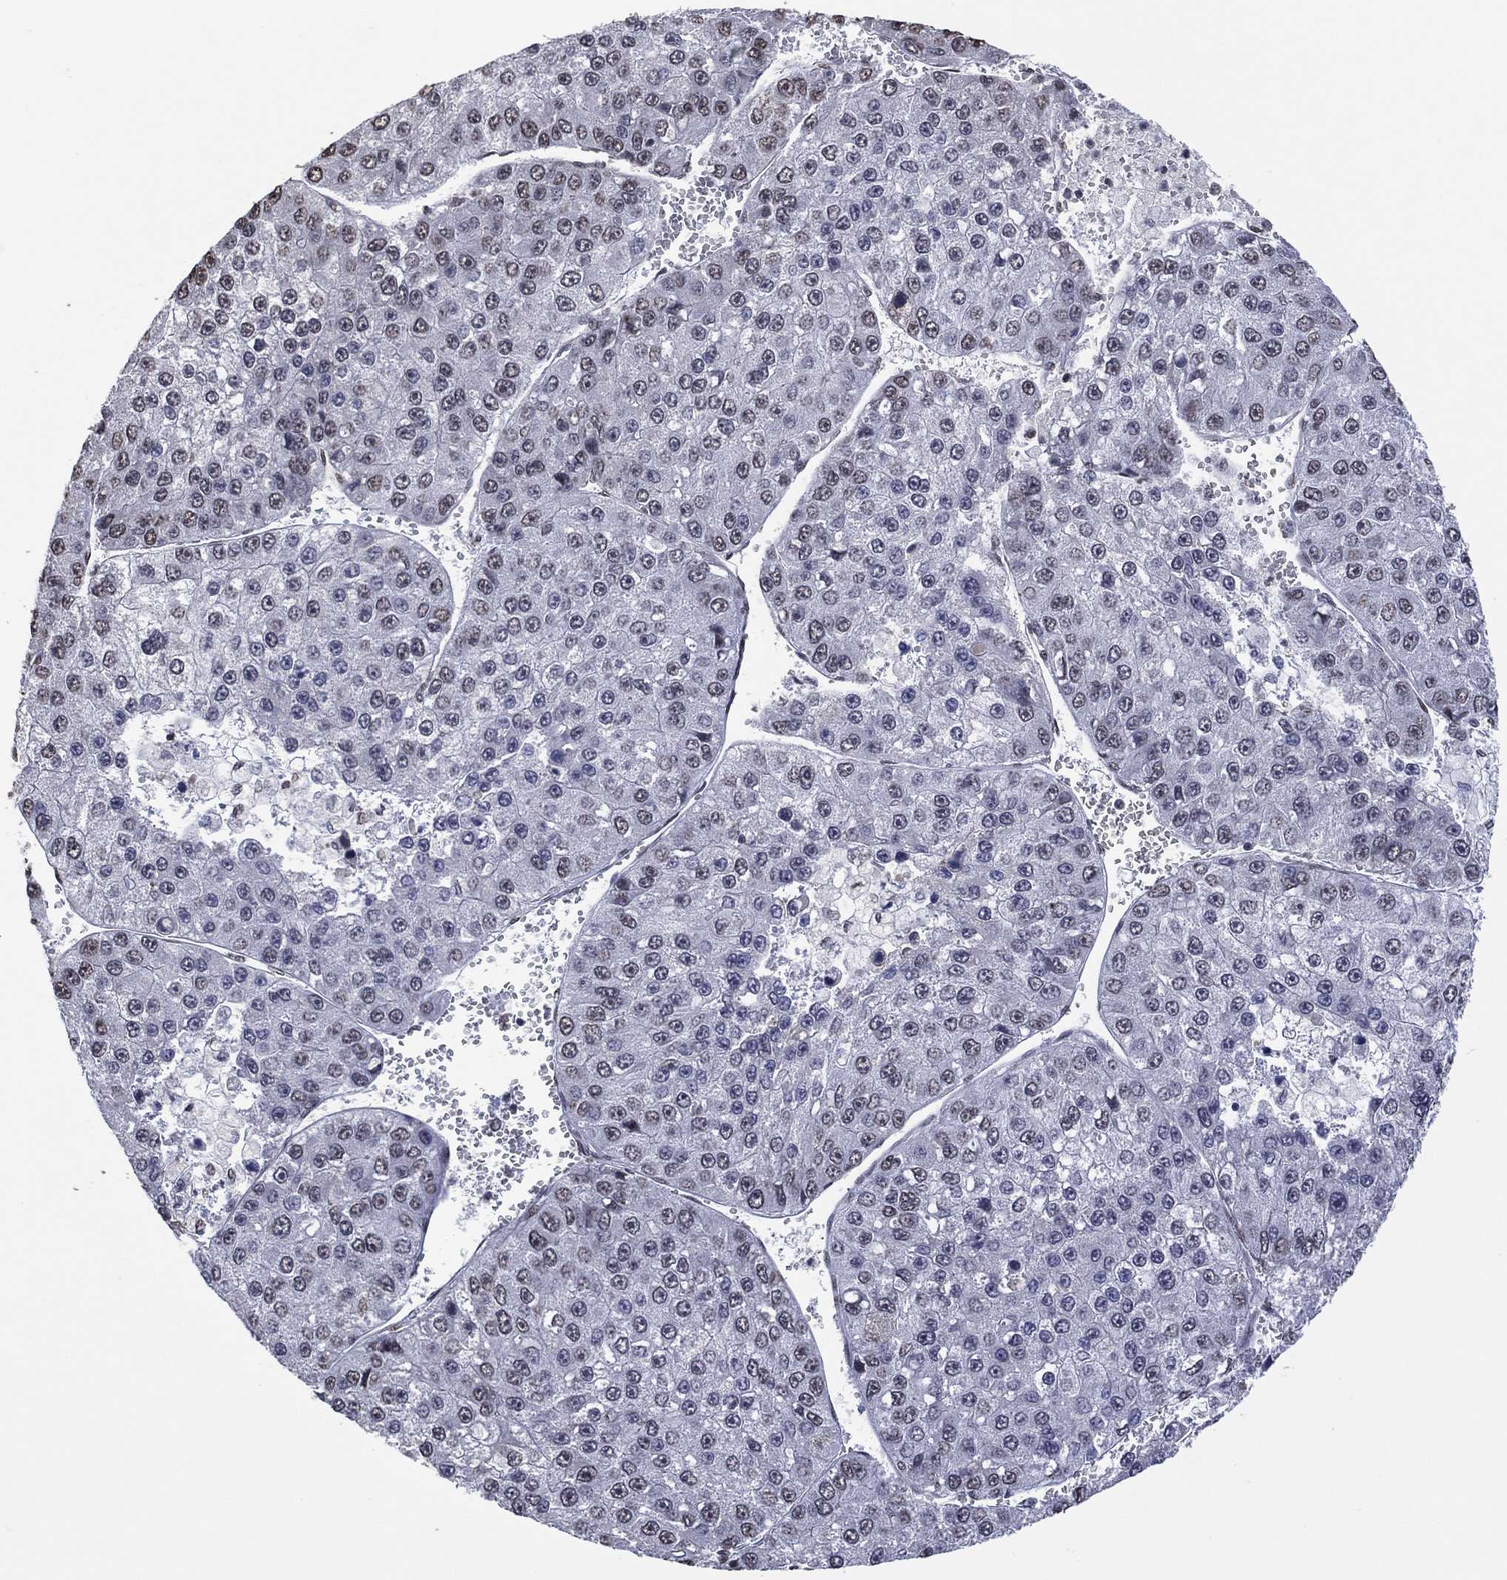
{"staining": {"intensity": "negative", "quantity": "none", "location": "none"}, "tissue": "liver cancer", "cell_type": "Tumor cells", "image_type": "cancer", "snomed": [{"axis": "morphology", "description": "Carcinoma, Hepatocellular, NOS"}, {"axis": "topography", "description": "Liver"}], "caption": "Protein analysis of hepatocellular carcinoma (liver) demonstrates no significant expression in tumor cells.", "gene": "EHMT1", "patient": {"sex": "female", "age": 73}}